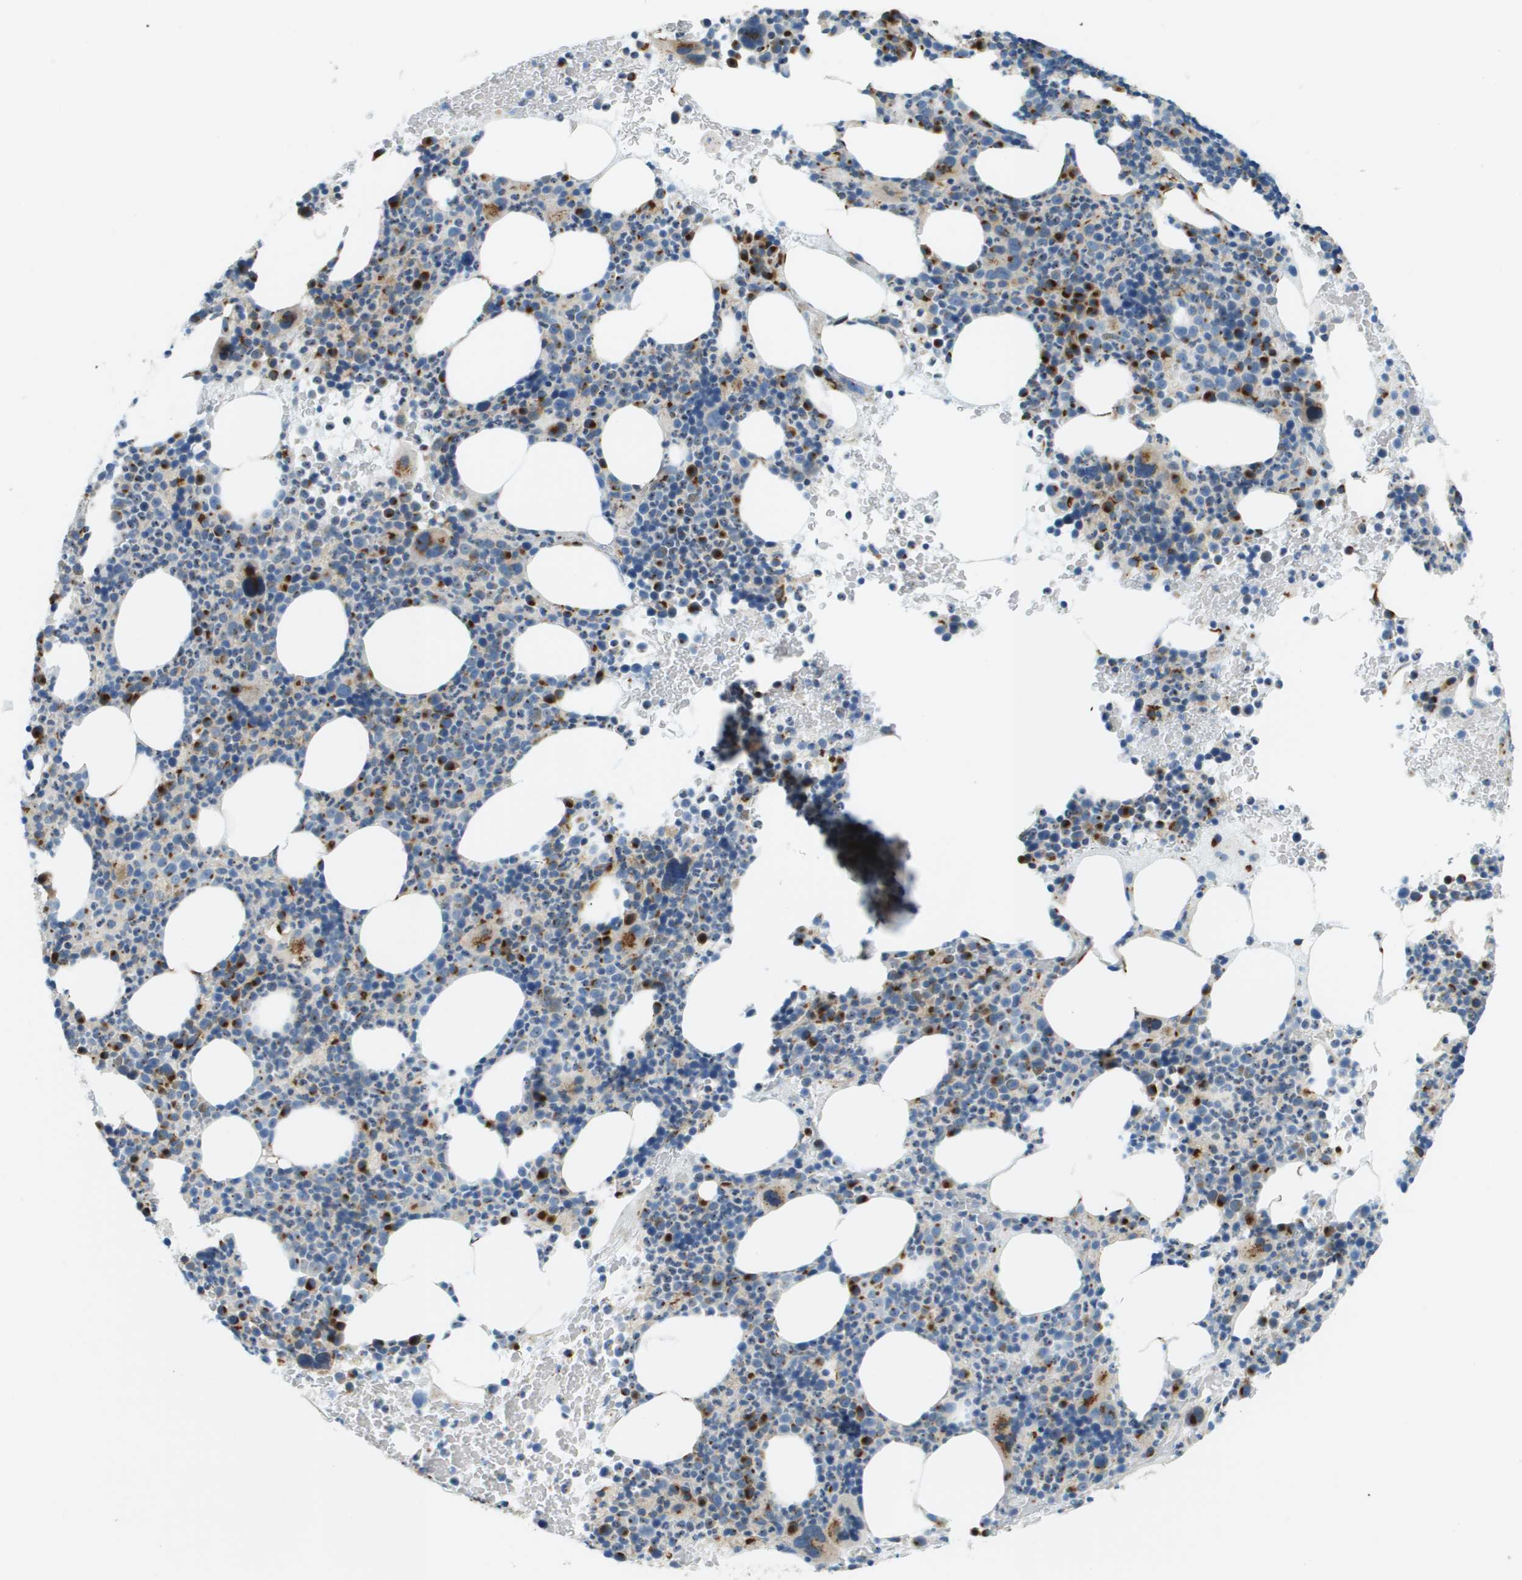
{"staining": {"intensity": "strong", "quantity": "25%-75%", "location": "cytoplasmic/membranous"}, "tissue": "bone marrow", "cell_type": "Hematopoietic cells", "image_type": "normal", "snomed": [{"axis": "morphology", "description": "Normal tissue, NOS"}, {"axis": "morphology", "description": "Inflammation, NOS"}, {"axis": "topography", "description": "Bone marrow"}], "caption": "Protein staining displays strong cytoplasmic/membranous staining in about 25%-75% of hematopoietic cells in normal bone marrow.", "gene": "ACBD3", "patient": {"sex": "male", "age": 73}}